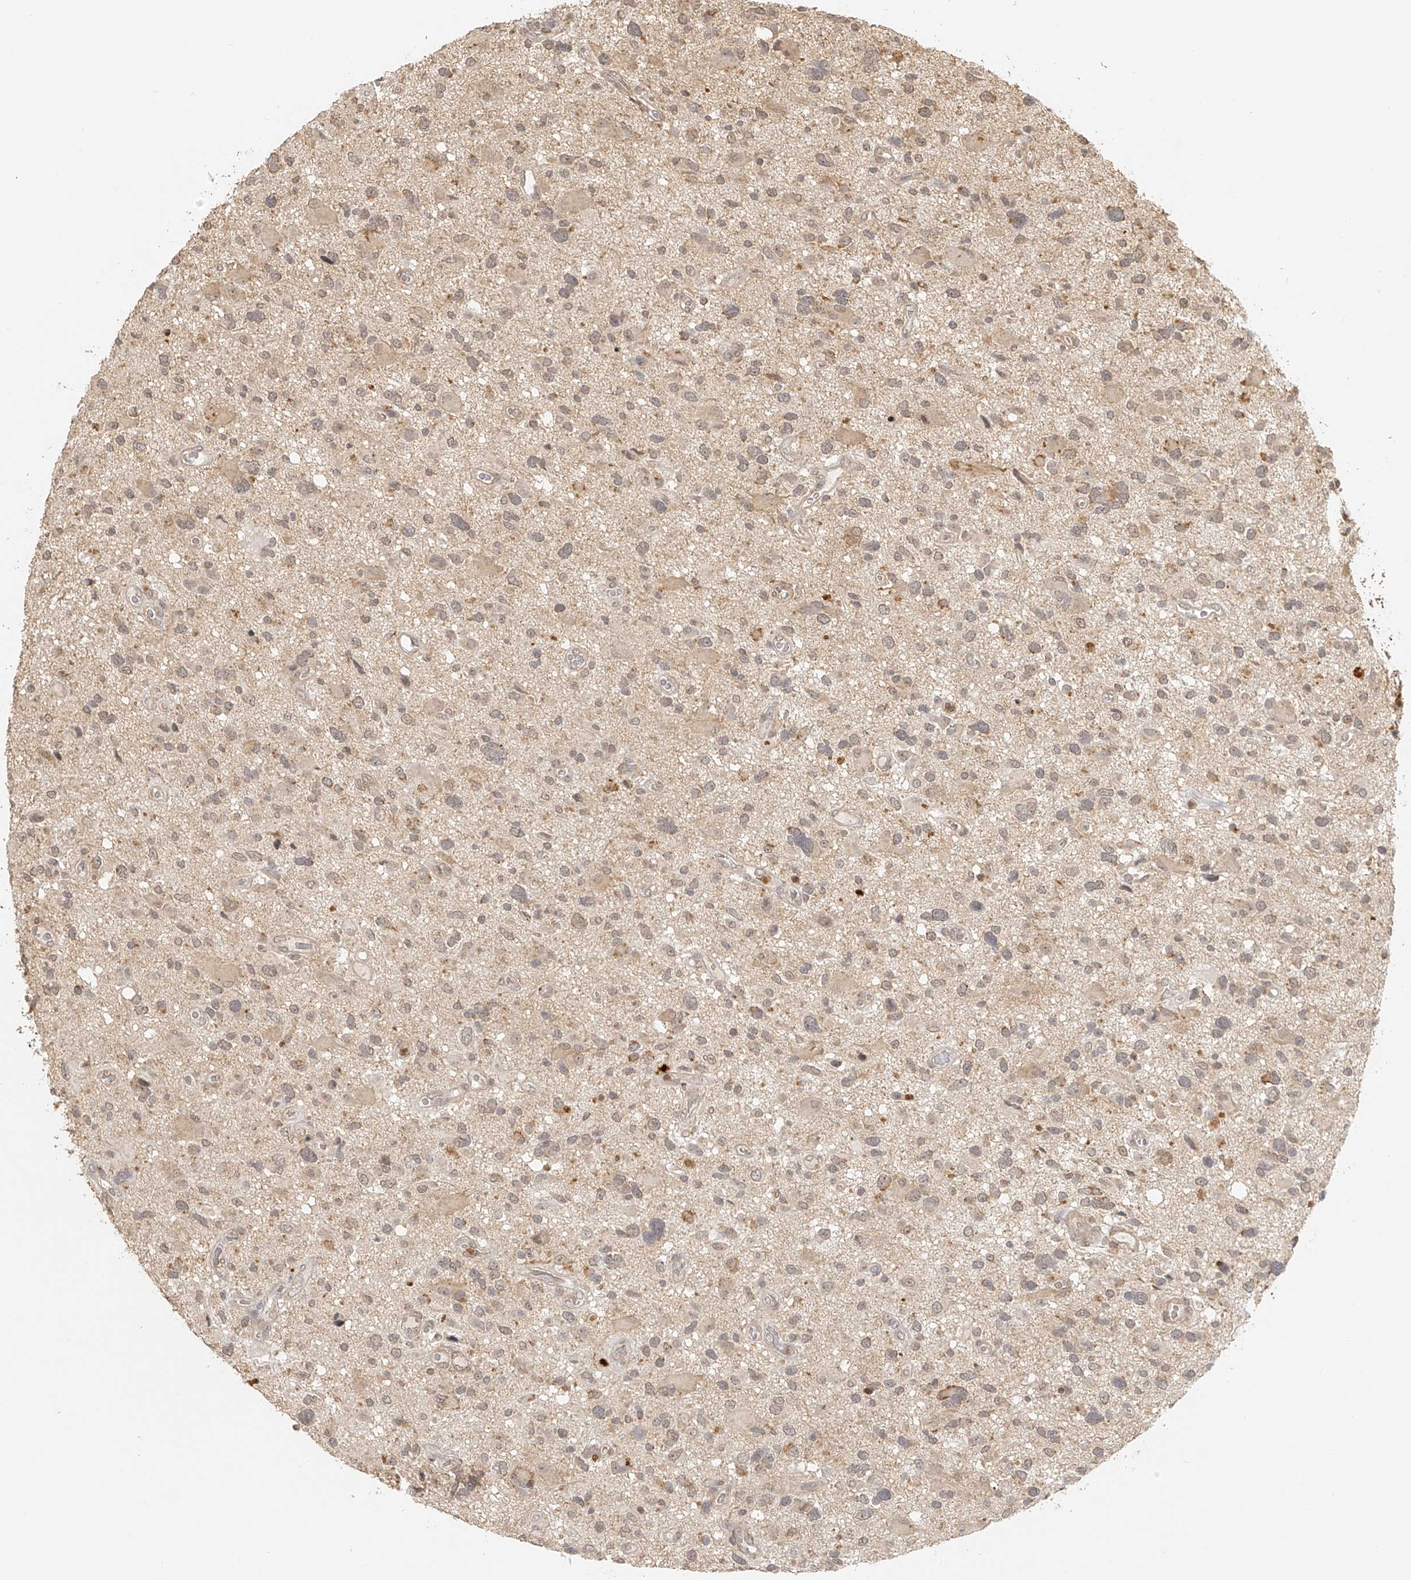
{"staining": {"intensity": "negative", "quantity": "none", "location": "none"}, "tissue": "glioma", "cell_type": "Tumor cells", "image_type": "cancer", "snomed": [{"axis": "morphology", "description": "Glioma, malignant, High grade"}, {"axis": "topography", "description": "Brain"}], "caption": "An image of human glioma is negative for staining in tumor cells.", "gene": "BCL2L11", "patient": {"sex": "male", "age": 33}}